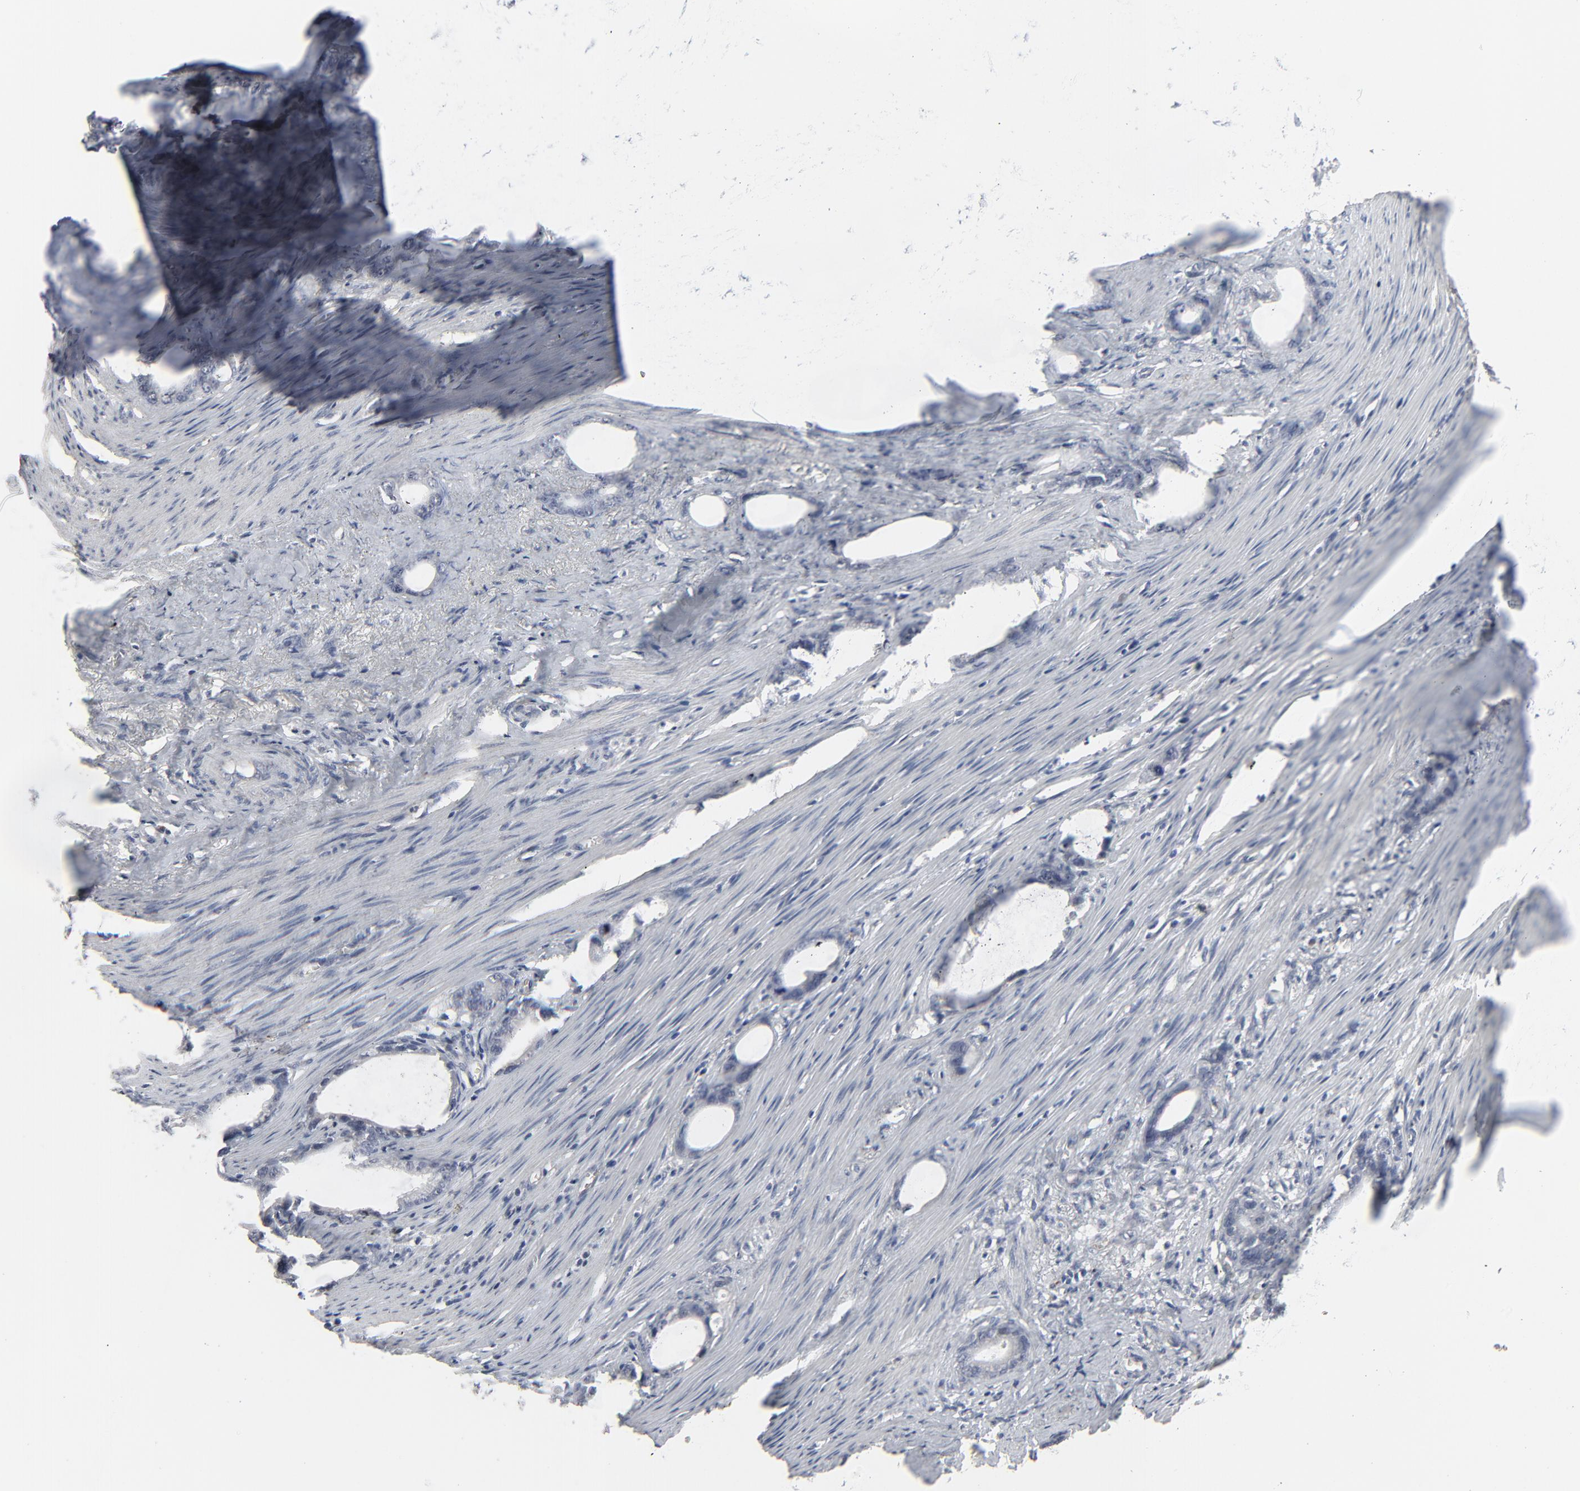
{"staining": {"intensity": "negative", "quantity": "none", "location": "none"}, "tissue": "stomach cancer", "cell_type": "Tumor cells", "image_type": "cancer", "snomed": [{"axis": "morphology", "description": "Adenocarcinoma, NOS"}, {"axis": "topography", "description": "Stomach"}], "caption": "The image reveals no significant expression in tumor cells of stomach adenocarcinoma.", "gene": "JAM3", "patient": {"sex": "female", "age": 75}}